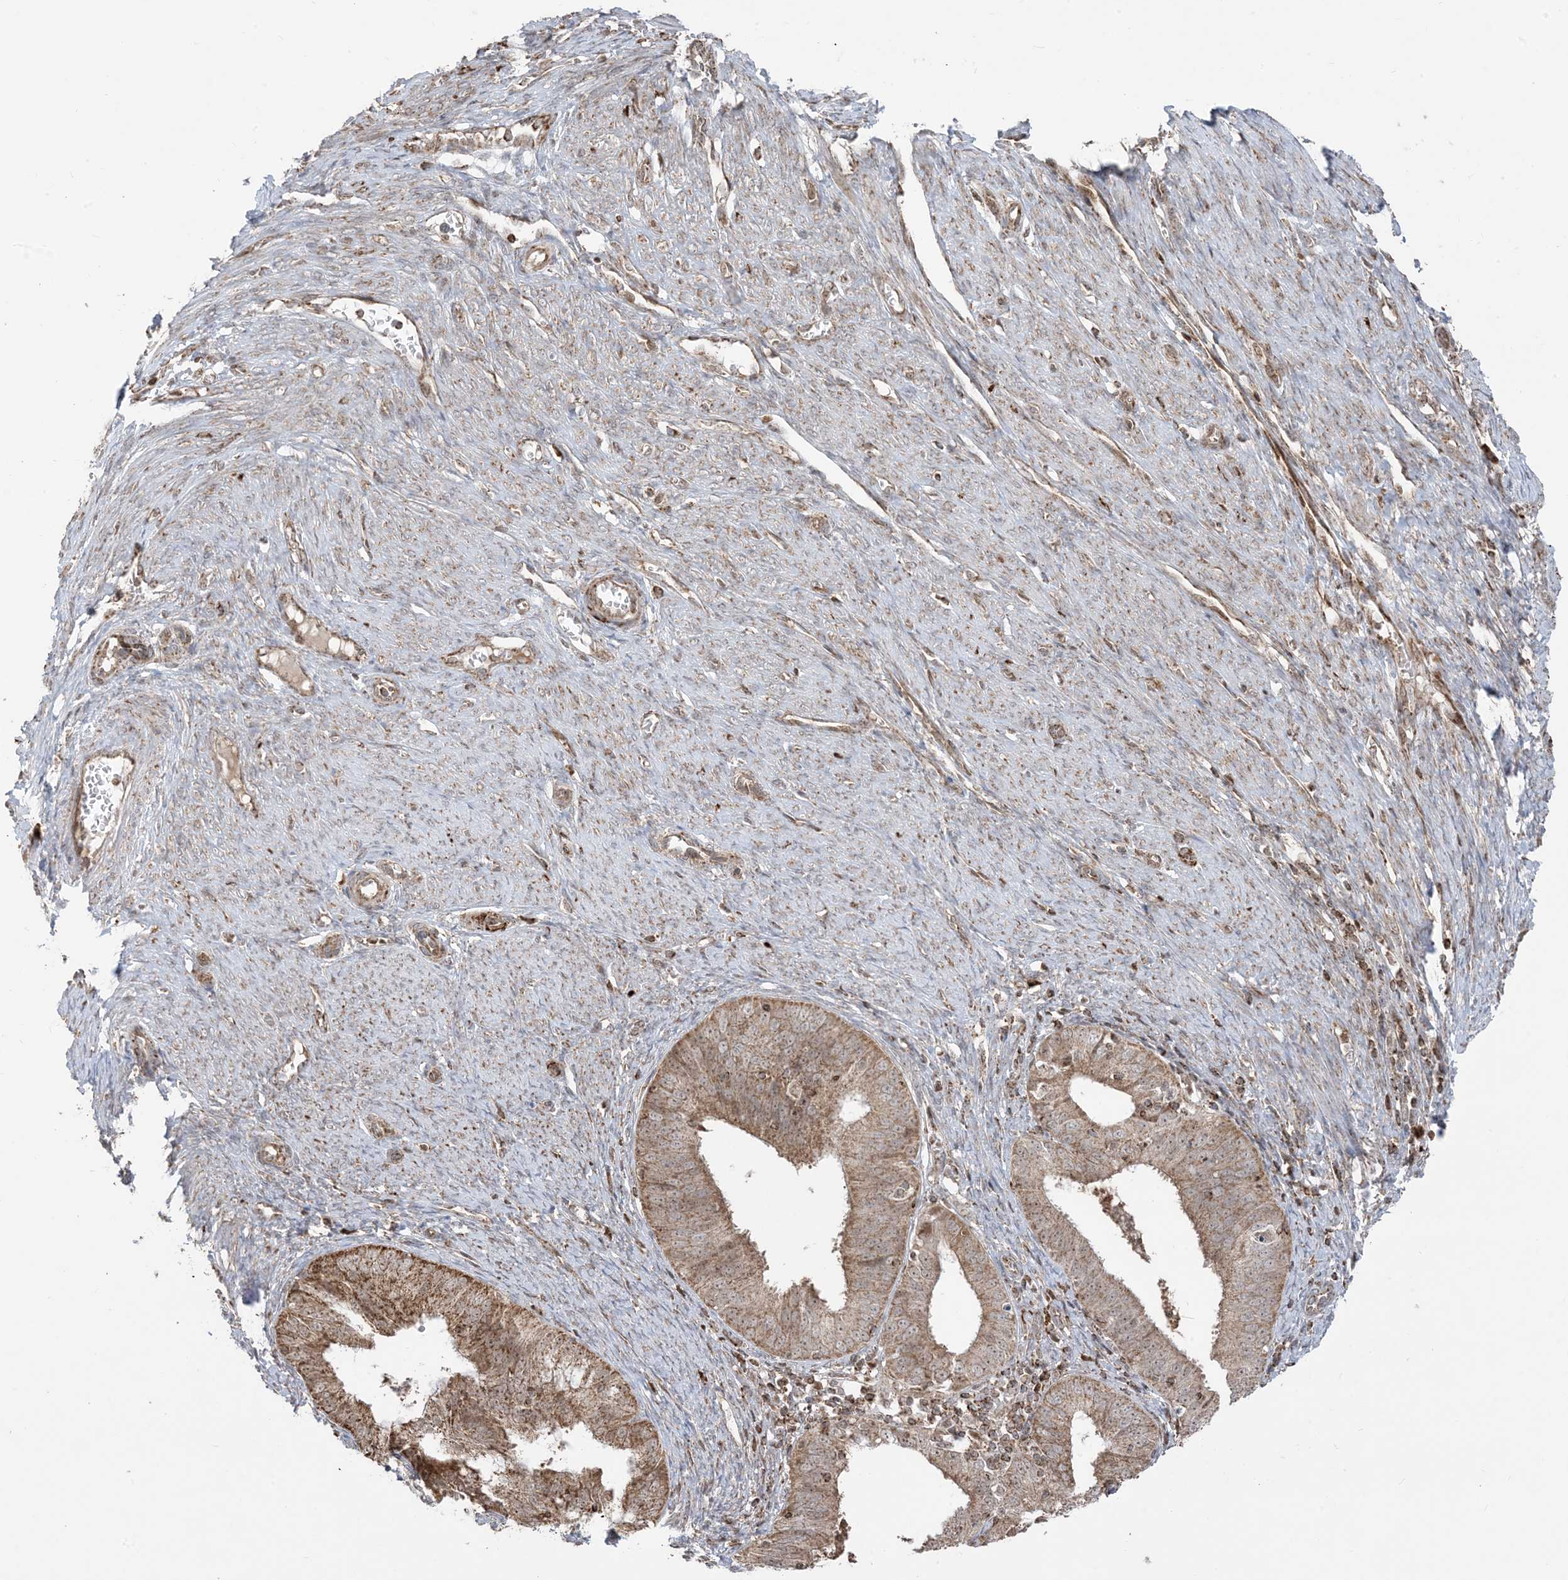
{"staining": {"intensity": "moderate", "quantity": ">75%", "location": "cytoplasmic/membranous,nuclear"}, "tissue": "endometrial cancer", "cell_type": "Tumor cells", "image_type": "cancer", "snomed": [{"axis": "morphology", "description": "Adenocarcinoma, NOS"}, {"axis": "topography", "description": "Endometrium"}], "caption": "High-magnification brightfield microscopy of endometrial adenocarcinoma stained with DAB (brown) and counterstained with hematoxylin (blue). tumor cells exhibit moderate cytoplasmic/membranous and nuclear staining is identified in approximately>75% of cells. The protein of interest is stained brown, and the nuclei are stained in blue (DAB (3,3'-diaminobenzidine) IHC with brightfield microscopy, high magnification).", "gene": "MAPKBP1", "patient": {"sex": "female", "age": 51}}